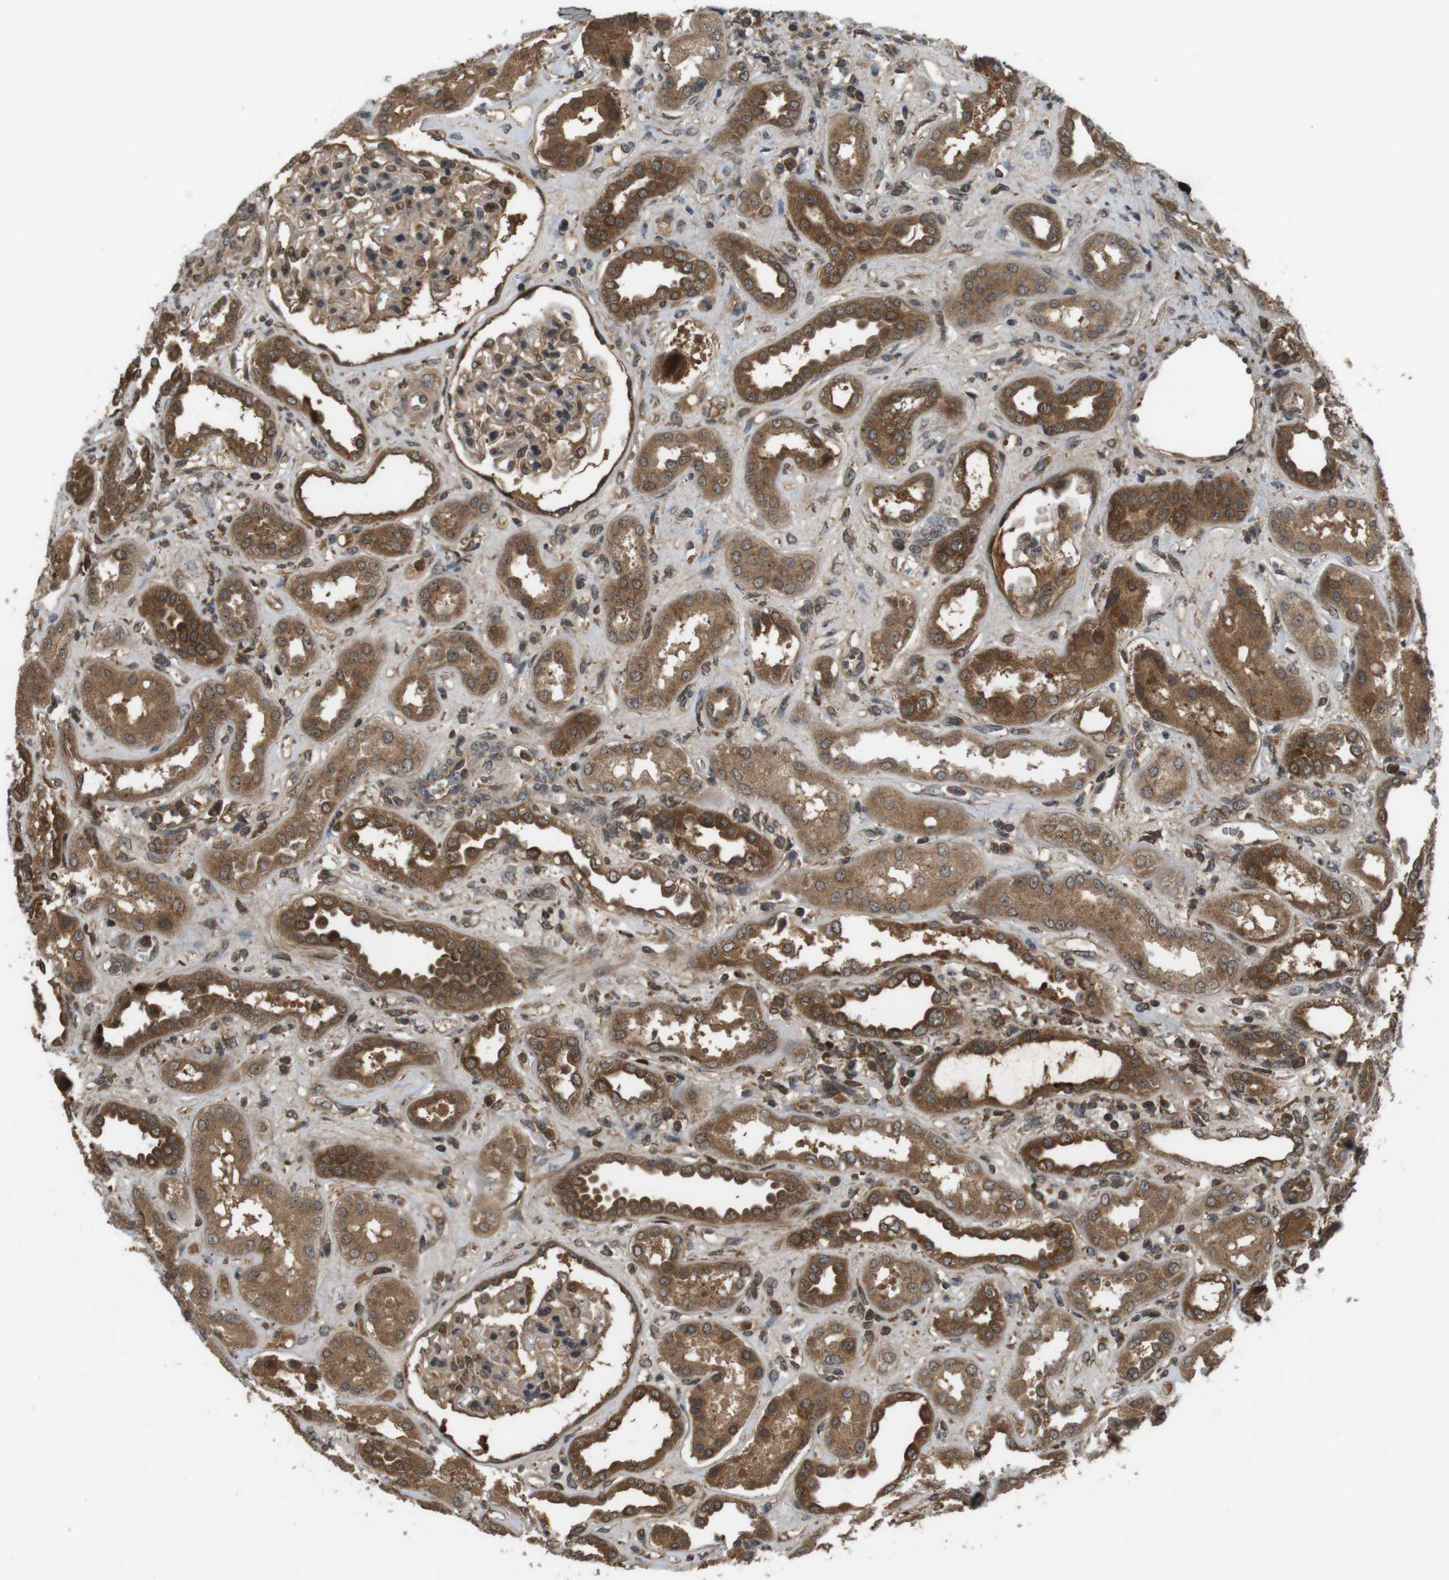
{"staining": {"intensity": "moderate", "quantity": ">75%", "location": "cytoplasmic/membranous,nuclear"}, "tissue": "kidney", "cell_type": "Cells in glomeruli", "image_type": "normal", "snomed": [{"axis": "morphology", "description": "Normal tissue, NOS"}, {"axis": "topography", "description": "Kidney"}], "caption": "Benign kidney shows moderate cytoplasmic/membranous,nuclear expression in about >75% of cells in glomeruli (DAB (3,3'-diaminobenzidine) IHC, brown staining for protein, blue staining for nuclei)..", "gene": "NFKBIE", "patient": {"sex": "male", "age": 59}}